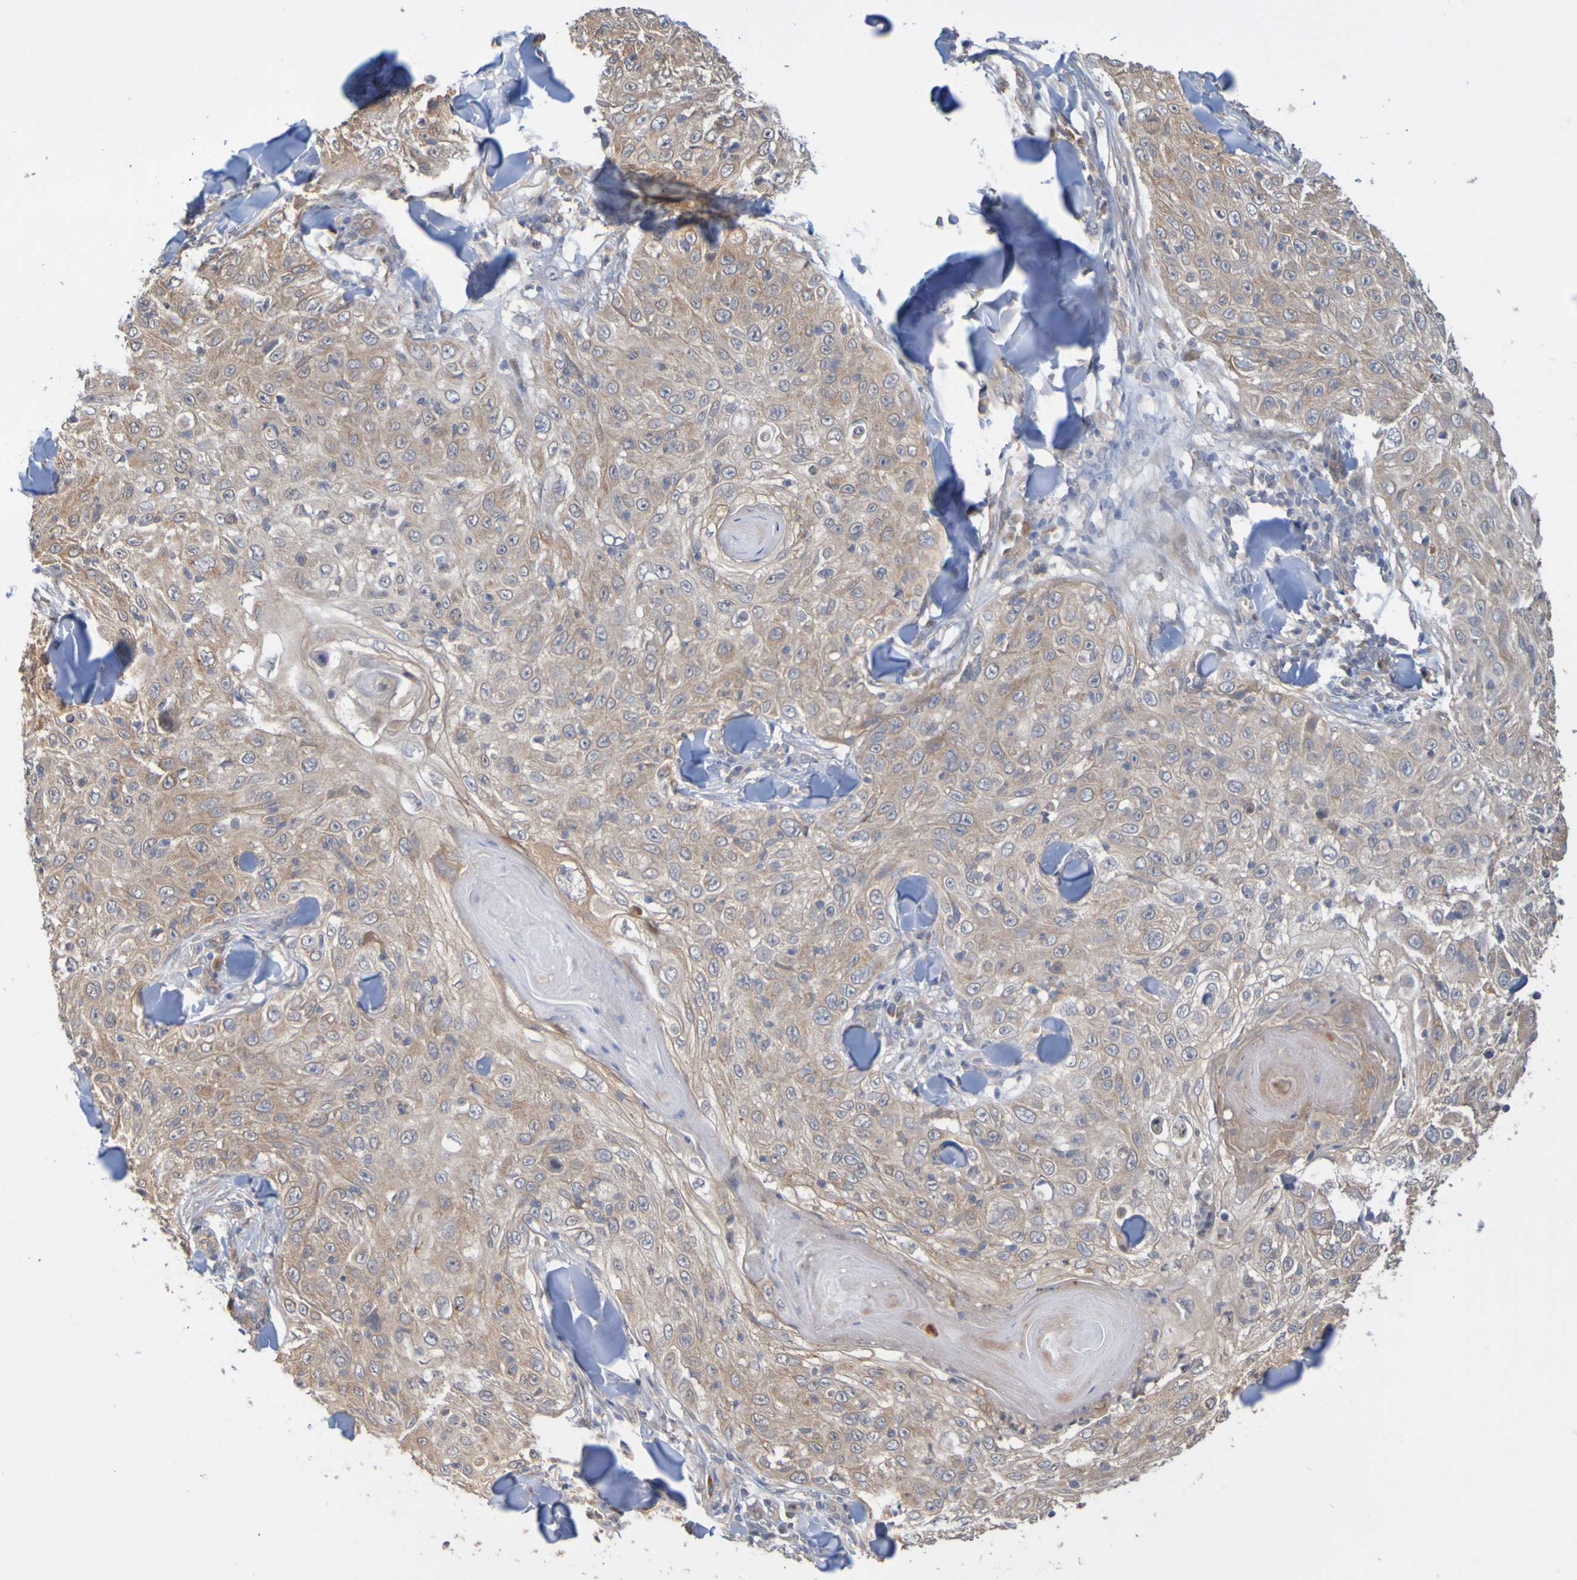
{"staining": {"intensity": "weak", "quantity": ">75%", "location": "cytoplasmic/membranous"}, "tissue": "skin cancer", "cell_type": "Tumor cells", "image_type": "cancer", "snomed": [{"axis": "morphology", "description": "Squamous cell carcinoma, NOS"}, {"axis": "topography", "description": "Skin"}], "caption": "Squamous cell carcinoma (skin) was stained to show a protein in brown. There is low levels of weak cytoplasmic/membranous positivity in about >75% of tumor cells.", "gene": "NAV2", "patient": {"sex": "male", "age": 86}}